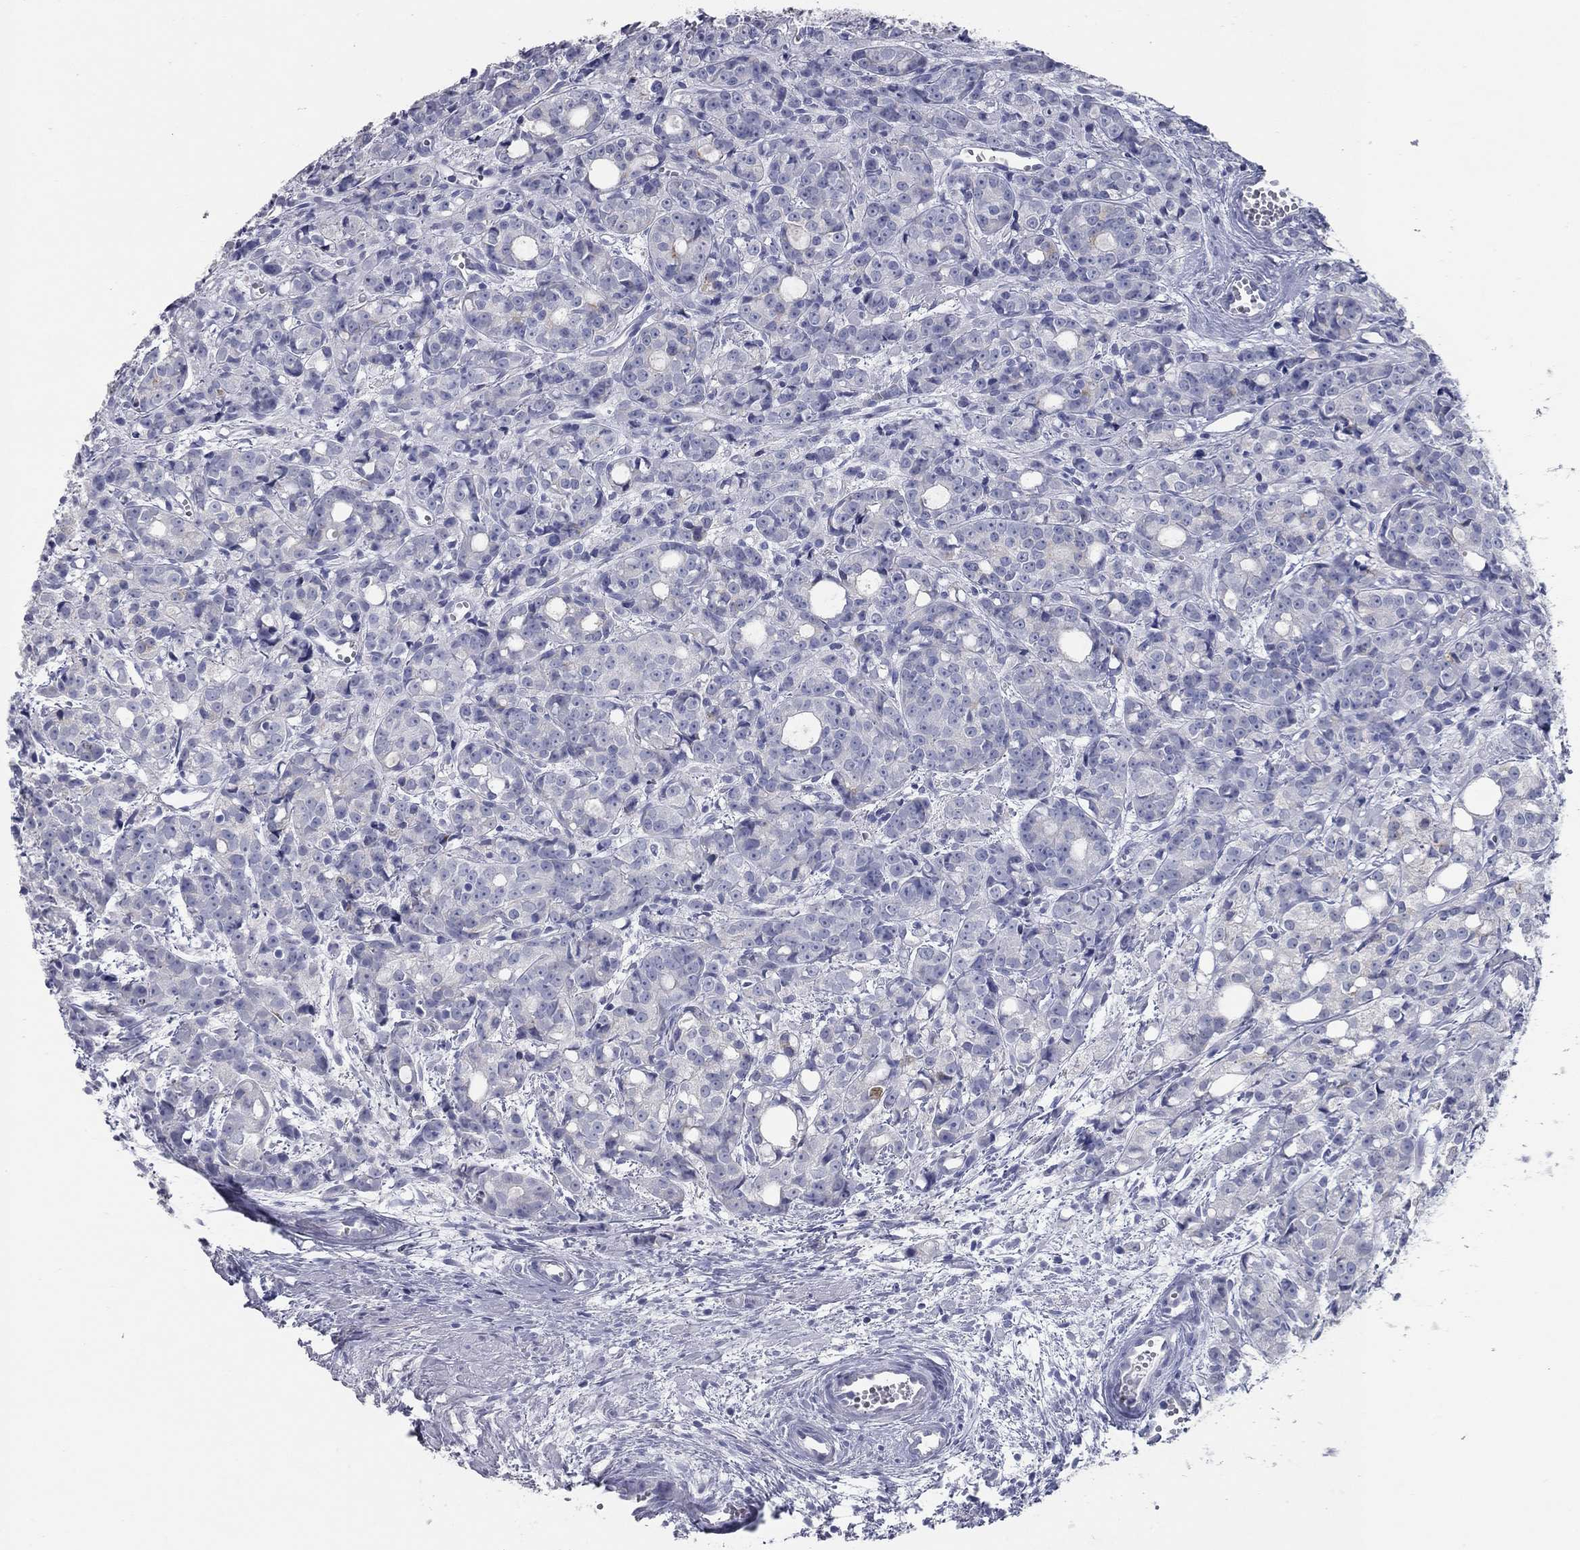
{"staining": {"intensity": "weak", "quantity": "<25%", "location": "cytoplasmic/membranous"}, "tissue": "prostate cancer", "cell_type": "Tumor cells", "image_type": "cancer", "snomed": [{"axis": "morphology", "description": "Adenocarcinoma, Medium grade"}, {"axis": "topography", "description": "Prostate"}], "caption": "An immunohistochemistry (IHC) micrograph of adenocarcinoma (medium-grade) (prostate) is shown. There is no staining in tumor cells of adenocarcinoma (medium-grade) (prostate). (DAB immunohistochemistry, high magnification).", "gene": "TAC1", "patient": {"sex": "male", "age": 74}}